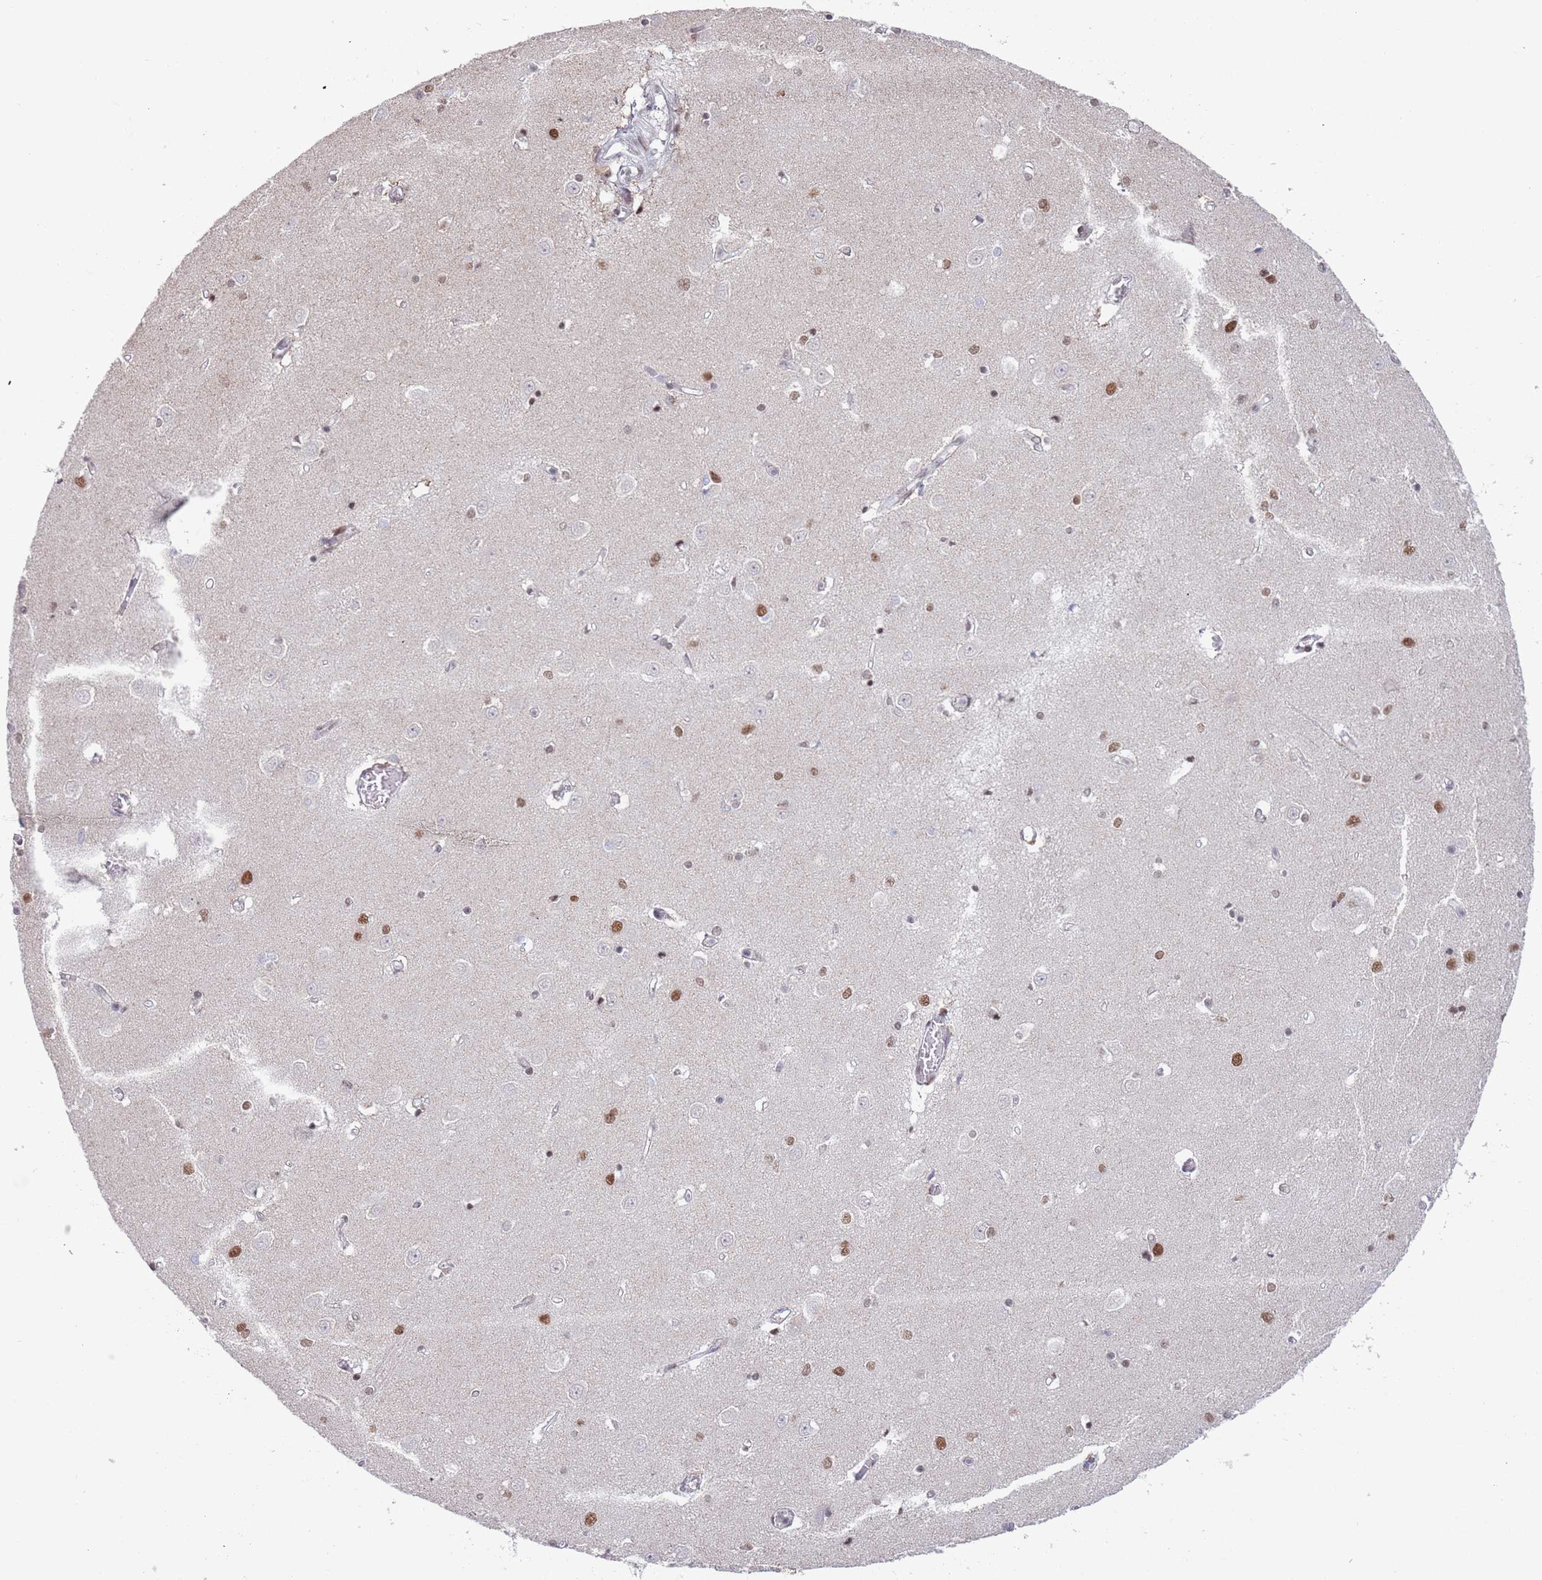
{"staining": {"intensity": "moderate", "quantity": "<25%", "location": "nuclear"}, "tissue": "caudate", "cell_type": "Glial cells", "image_type": "normal", "snomed": [{"axis": "morphology", "description": "Normal tissue, NOS"}, {"axis": "topography", "description": "Lateral ventricle wall"}], "caption": "Human caudate stained with a brown dye reveals moderate nuclear positive positivity in approximately <25% of glial cells.", "gene": "ZNF382", "patient": {"sex": "male", "age": 37}}